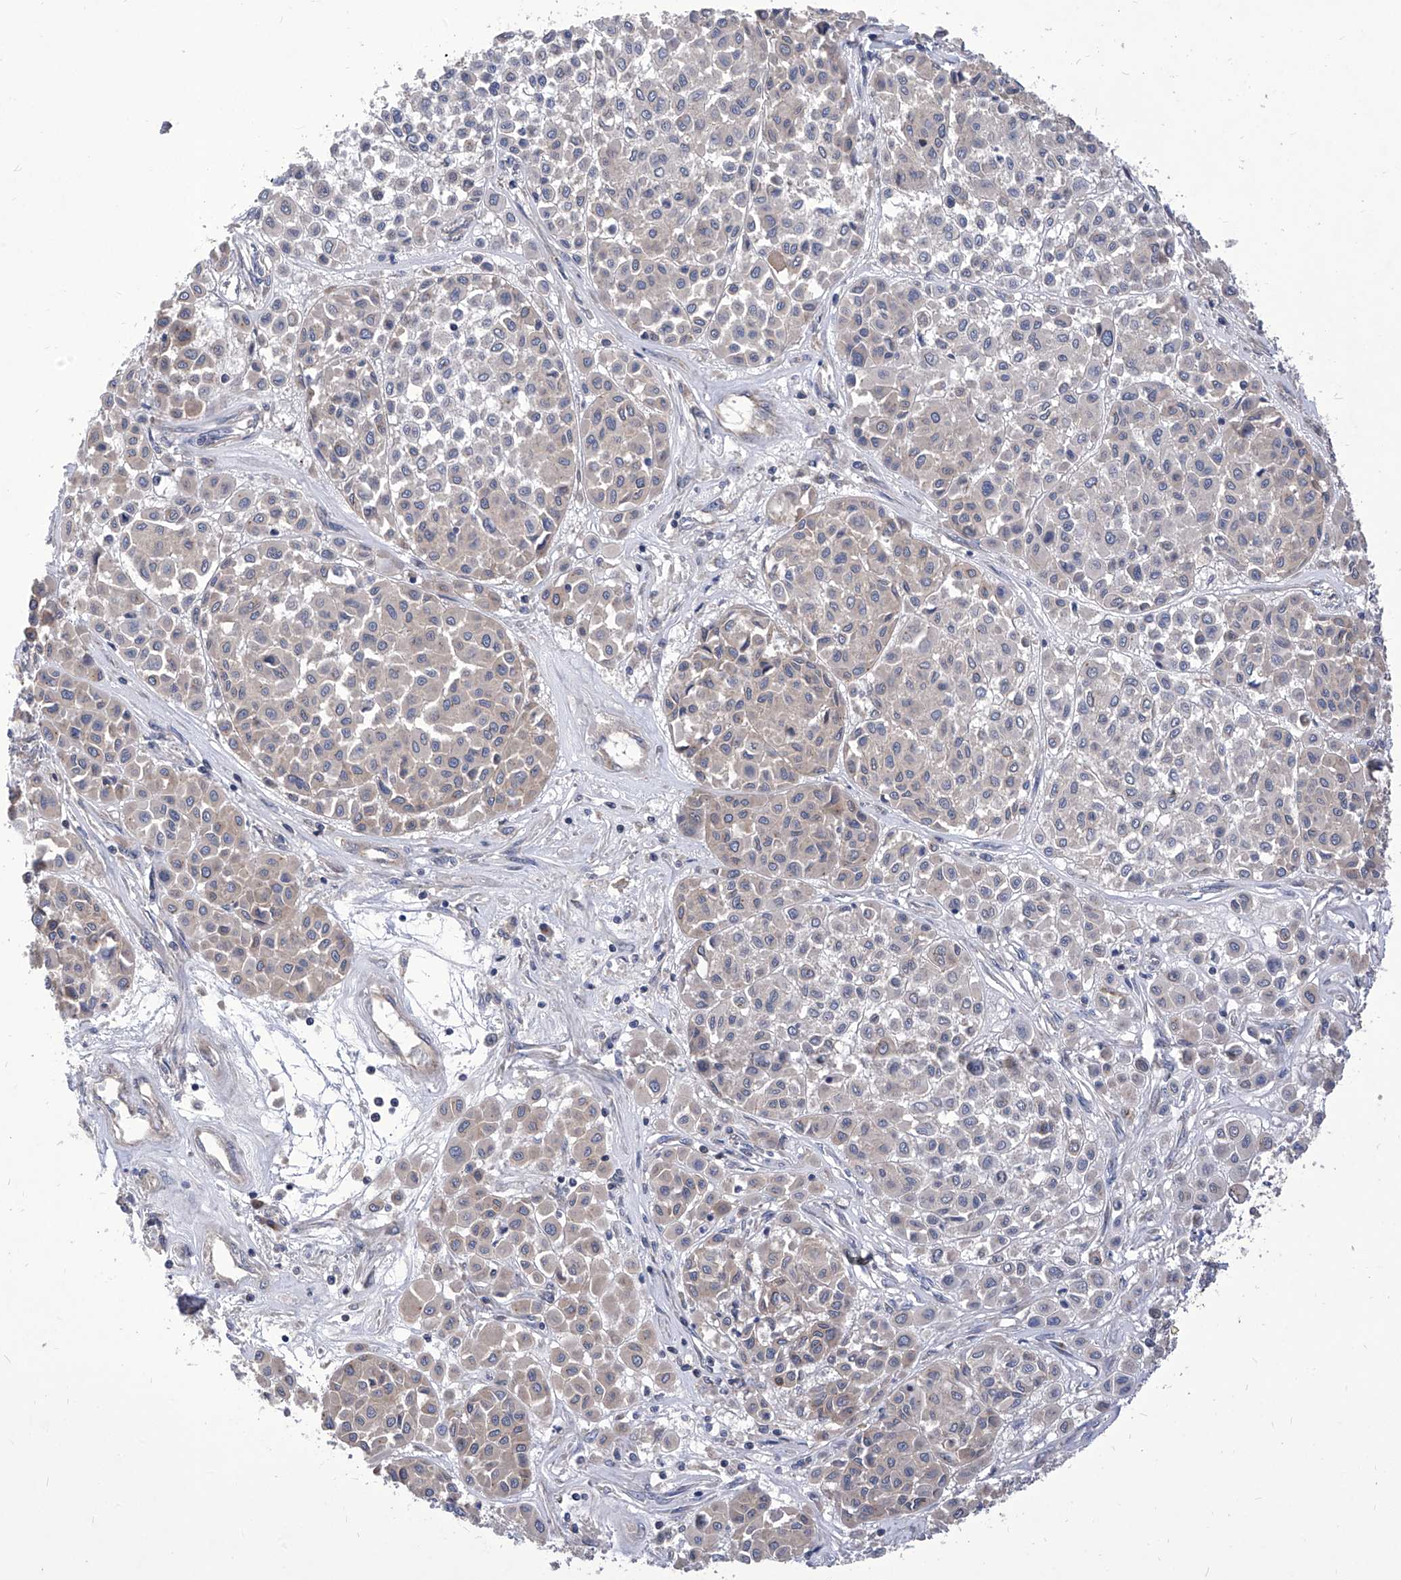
{"staining": {"intensity": "negative", "quantity": "none", "location": "none"}, "tissue": "melanoma", "cell_type": "Tumor cells", "image_type": "cancer", "snomed": [{"axis": "morphology", "description": "Malignant melanoma, Metastatic site"}, {"axis": "topography", "description": "Soft tissue"}], "caption": "Immunohistochemistry (IHC) image of neoplastic tissue: human malignant melanoma (metastatic site) stained with DAB displays no significant protein expression in tumor cells. The staining was performed using DAB (3,3'-diaminobenzidine) to visualize the protein expression in brown, while the nuclei were stained in blue with hematoxylin (Magnification: 20x).", "gene": "TJAP1", "patient": {"sex": "male", "age": 41}}